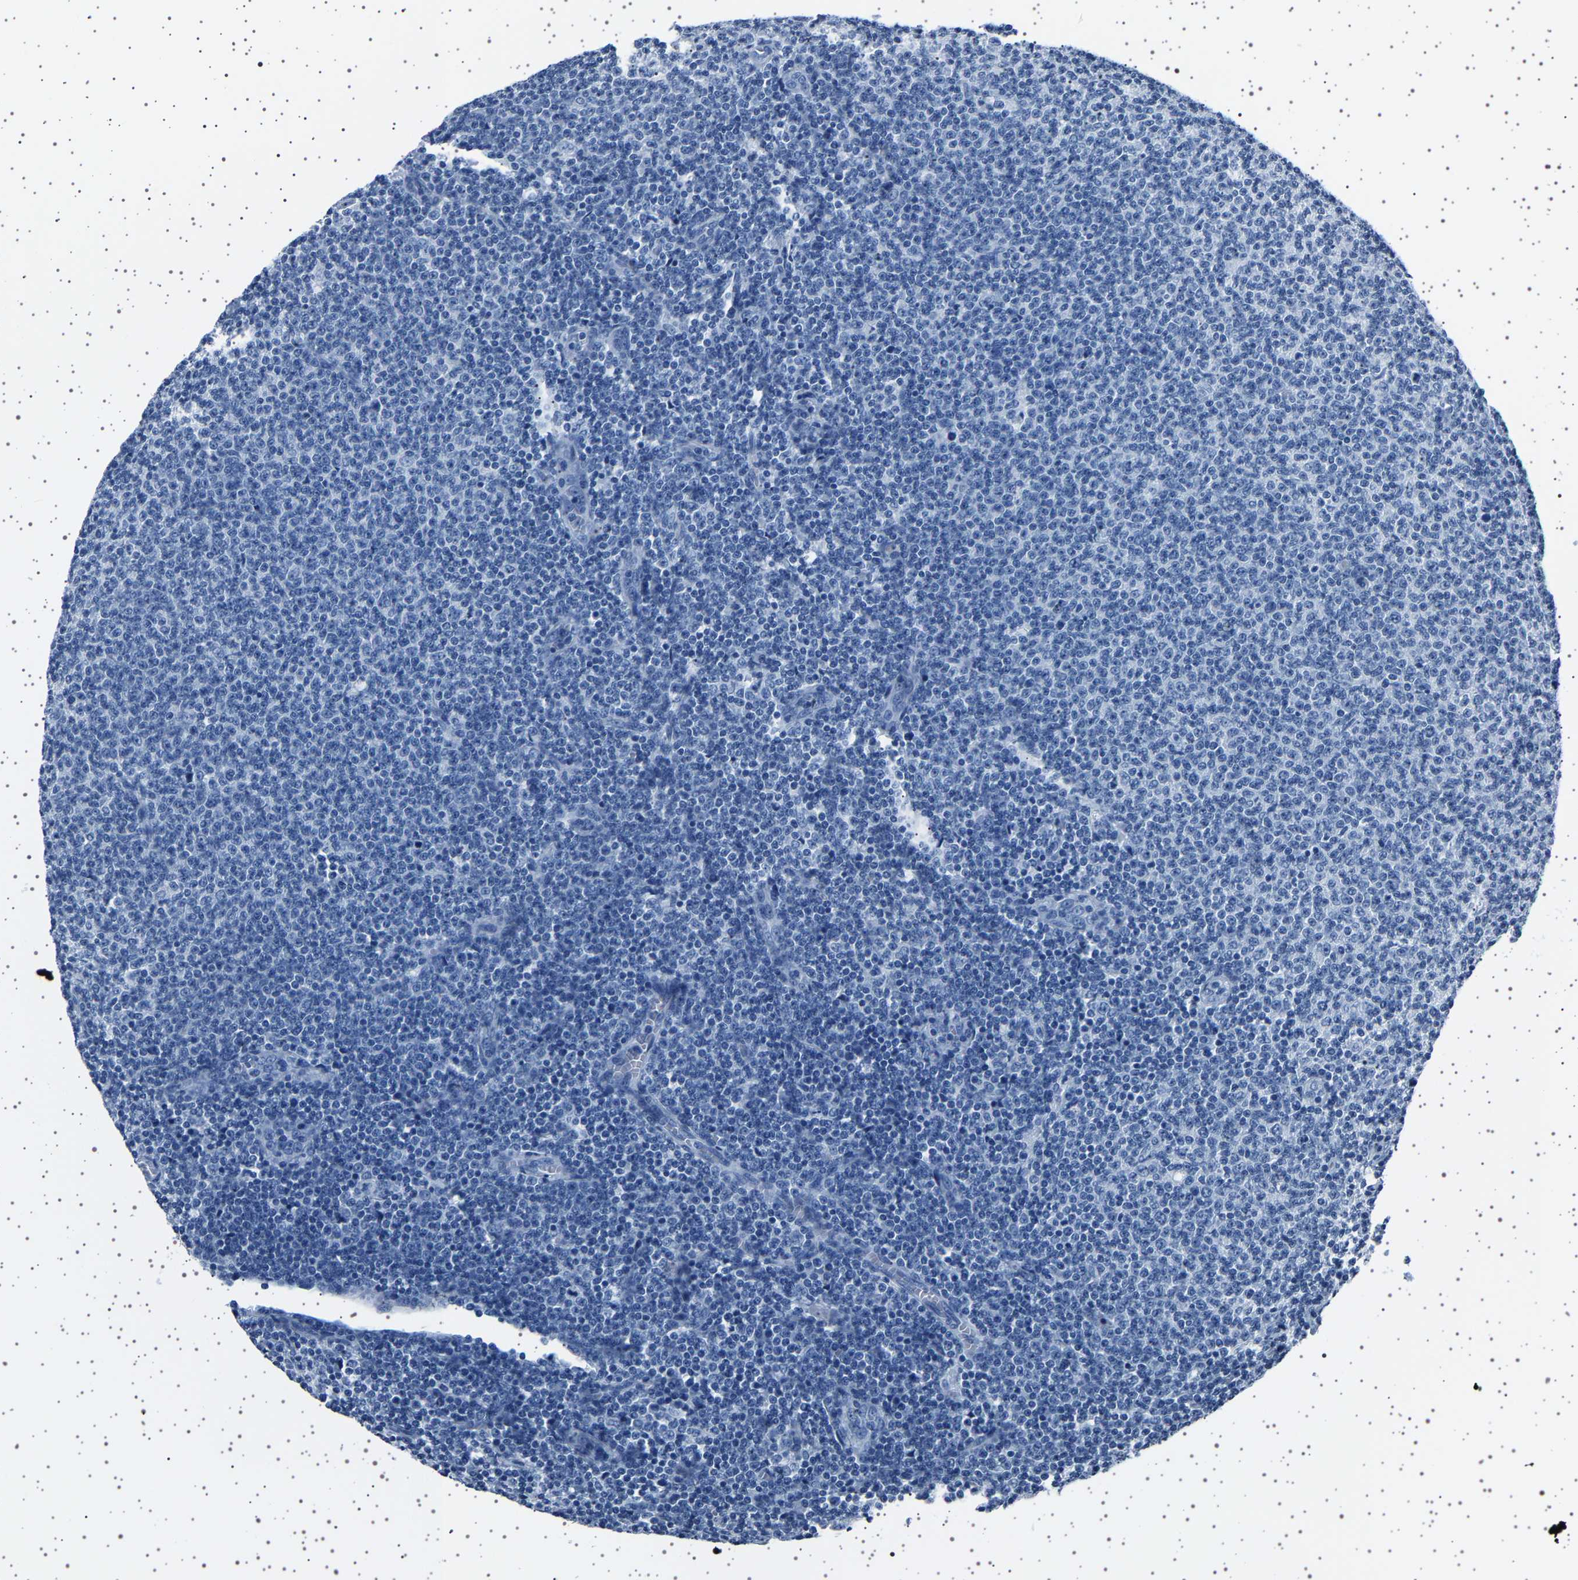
{"staining": {"intensity": "negative", "quantity": "none", "location": "none"}, "tissue": "lymphoma", "cell_type": "Tumor cells", "image_type": "cancer", "snomed": [{"axis": "morphology", "description": "Malignant lymphoma, non-Hodgkin's type, Low grade"}, {"axis": "topography", "description": "Lymph node"}], "caption": "Protein analysis of lymphoma reveals no significant expression in tumor cells. The staining is performed using DAB brown chromogen with nuclei counter-stained in using hematoxylin.", "gene": "TFF3", "patient": {"sex": "male", "age": 66}}